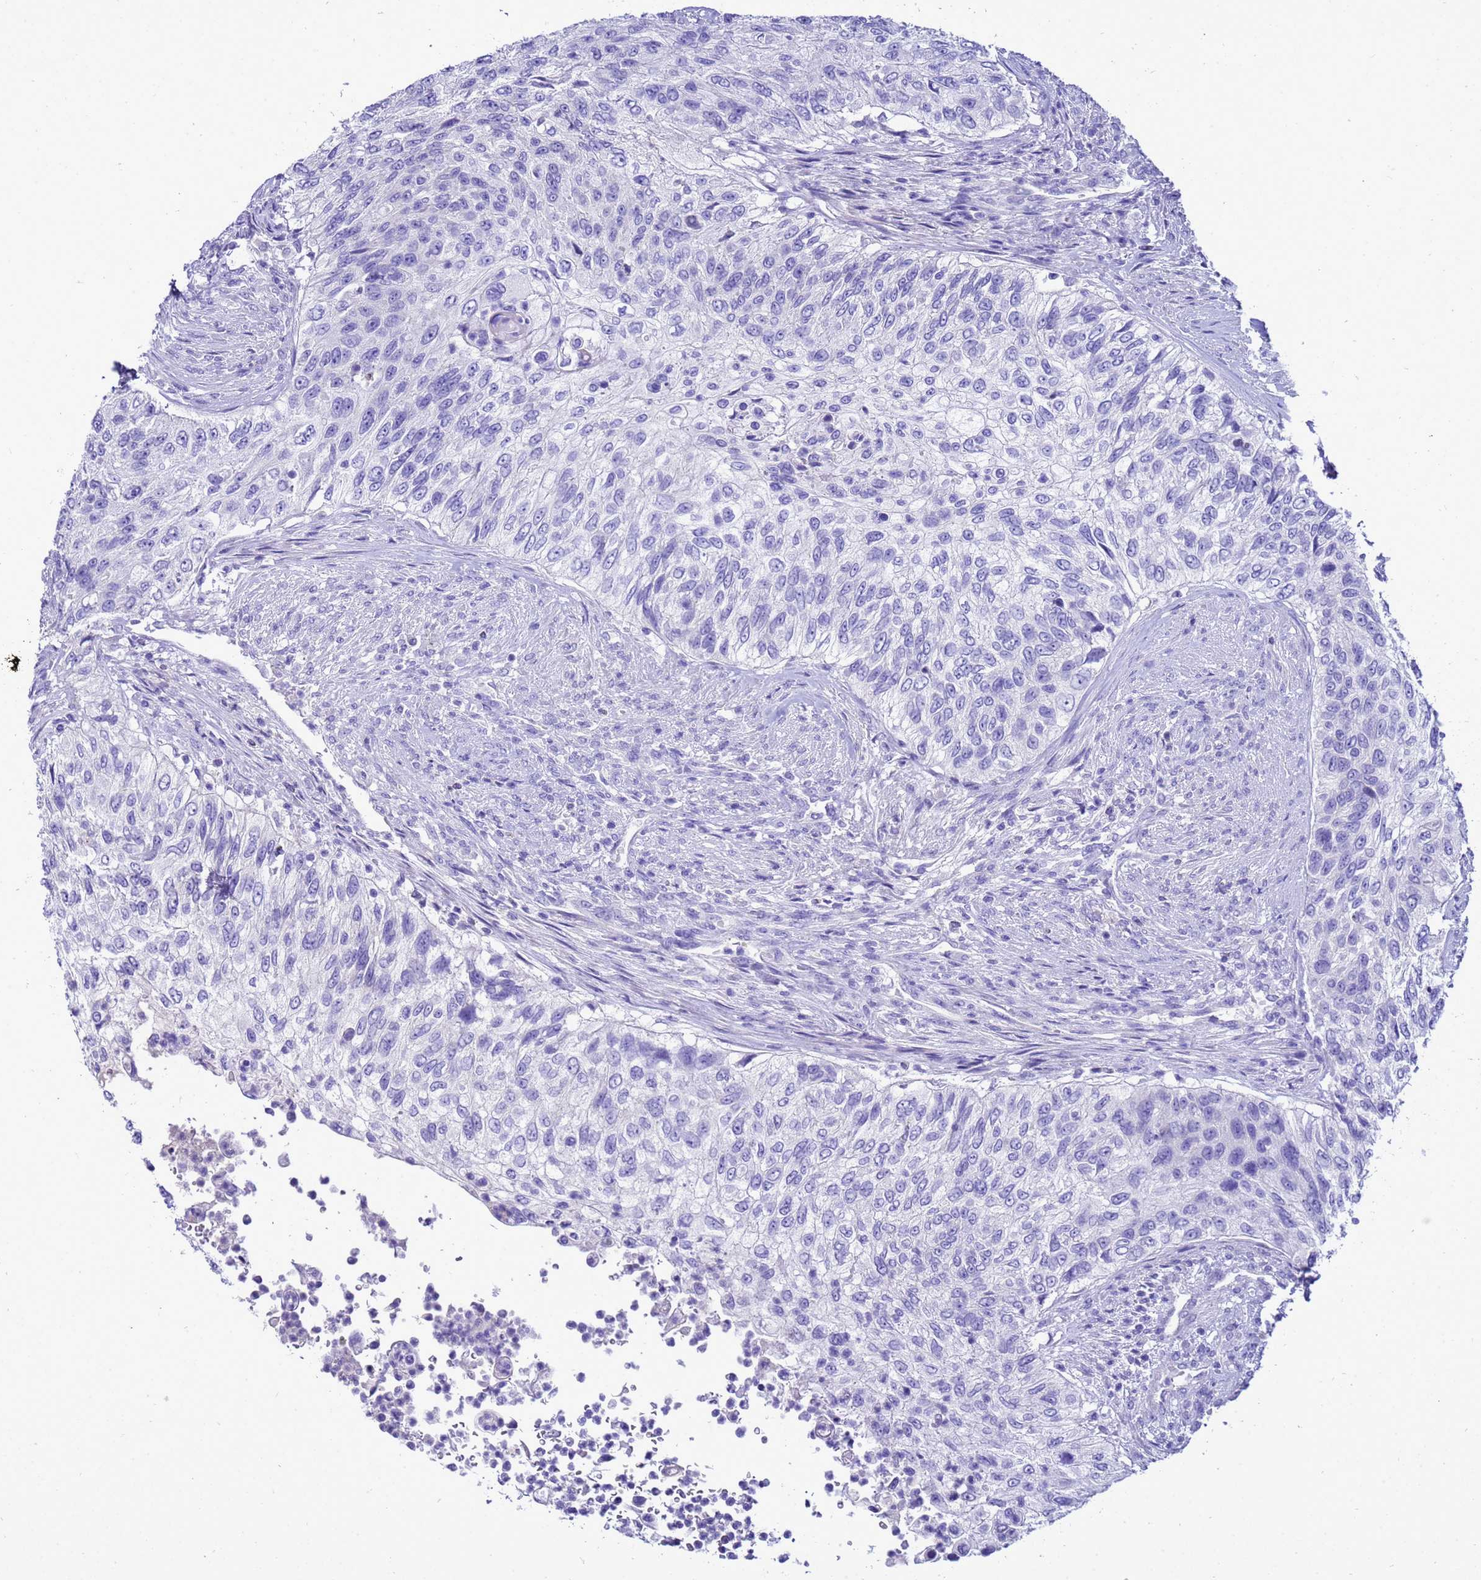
{"staining": {"intensity": "negative", "quantity": "none", "location": "none"}, "tissue": "urothelial cancer", "cell_type": "Tumor cells", "image_type": "cancer", "snomed": [{"axis": "morphology", "description": "Urothelial carcinoma, High grade"}, {"axis": "topography", "description": "Urinary bladder"}], "caption": "This is an immunohistochemistry (IHC) micrograph of human urothelial cancer. There is no positivity in tumor cells.", "gene": "BEST2", "patient": {"sex": "female", "age": 60}}